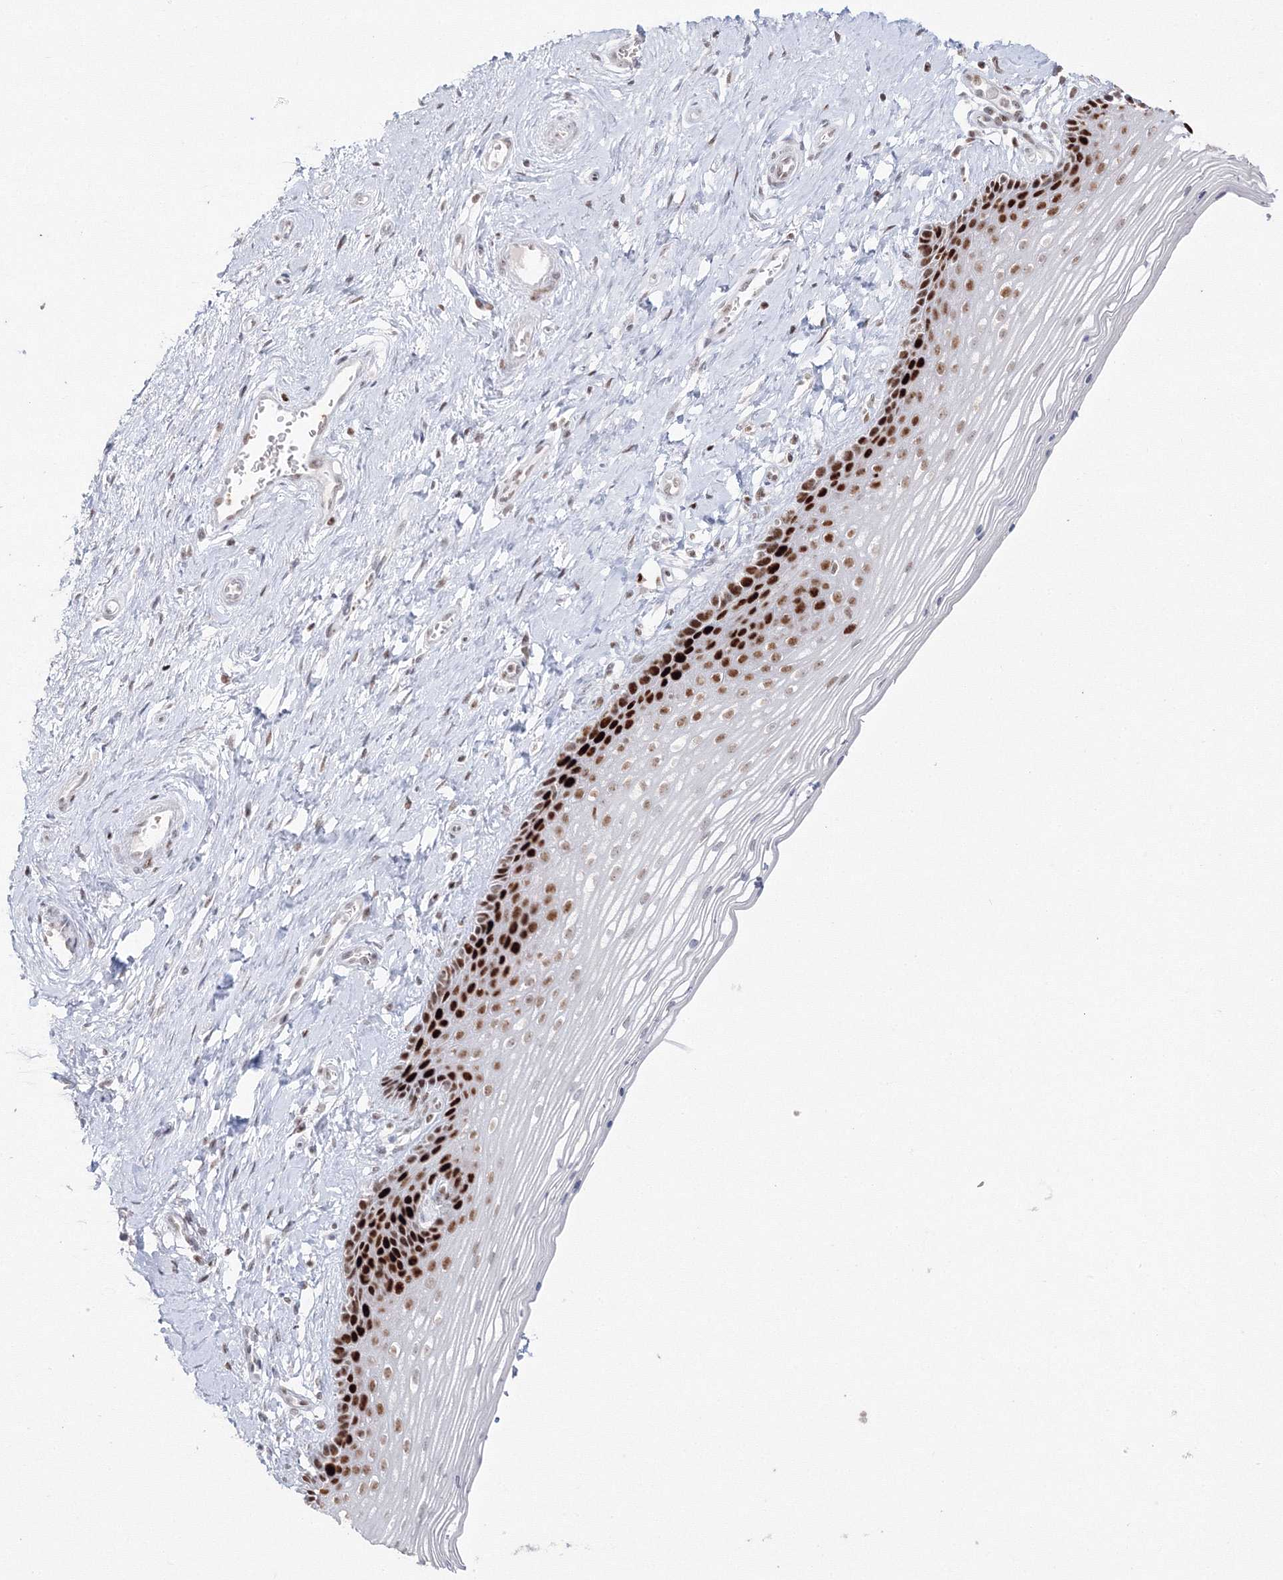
{"staining": {"intensity": "strong", "quantity": "25%-75%", "location": "nuclear"}, "tissue": "vagina", "cell_type": "Squamous epithelial cells", "image_type": "normal", "snomed": [{"axis": "morphology", "description": "Normal tissue, NOS"}, {"axis": "topography", "description": "Vagina"}], "caption": "DAB immunohistochemical staining of unremarkable vagina shows strong nuclear protein expression in approximately 25%-75% of squamous epithelial cells. (Brightfield microscopy of DAB IHC at high magnification).", "gene": "LIG1", "patient": {"sex": "female", "age": 46}}